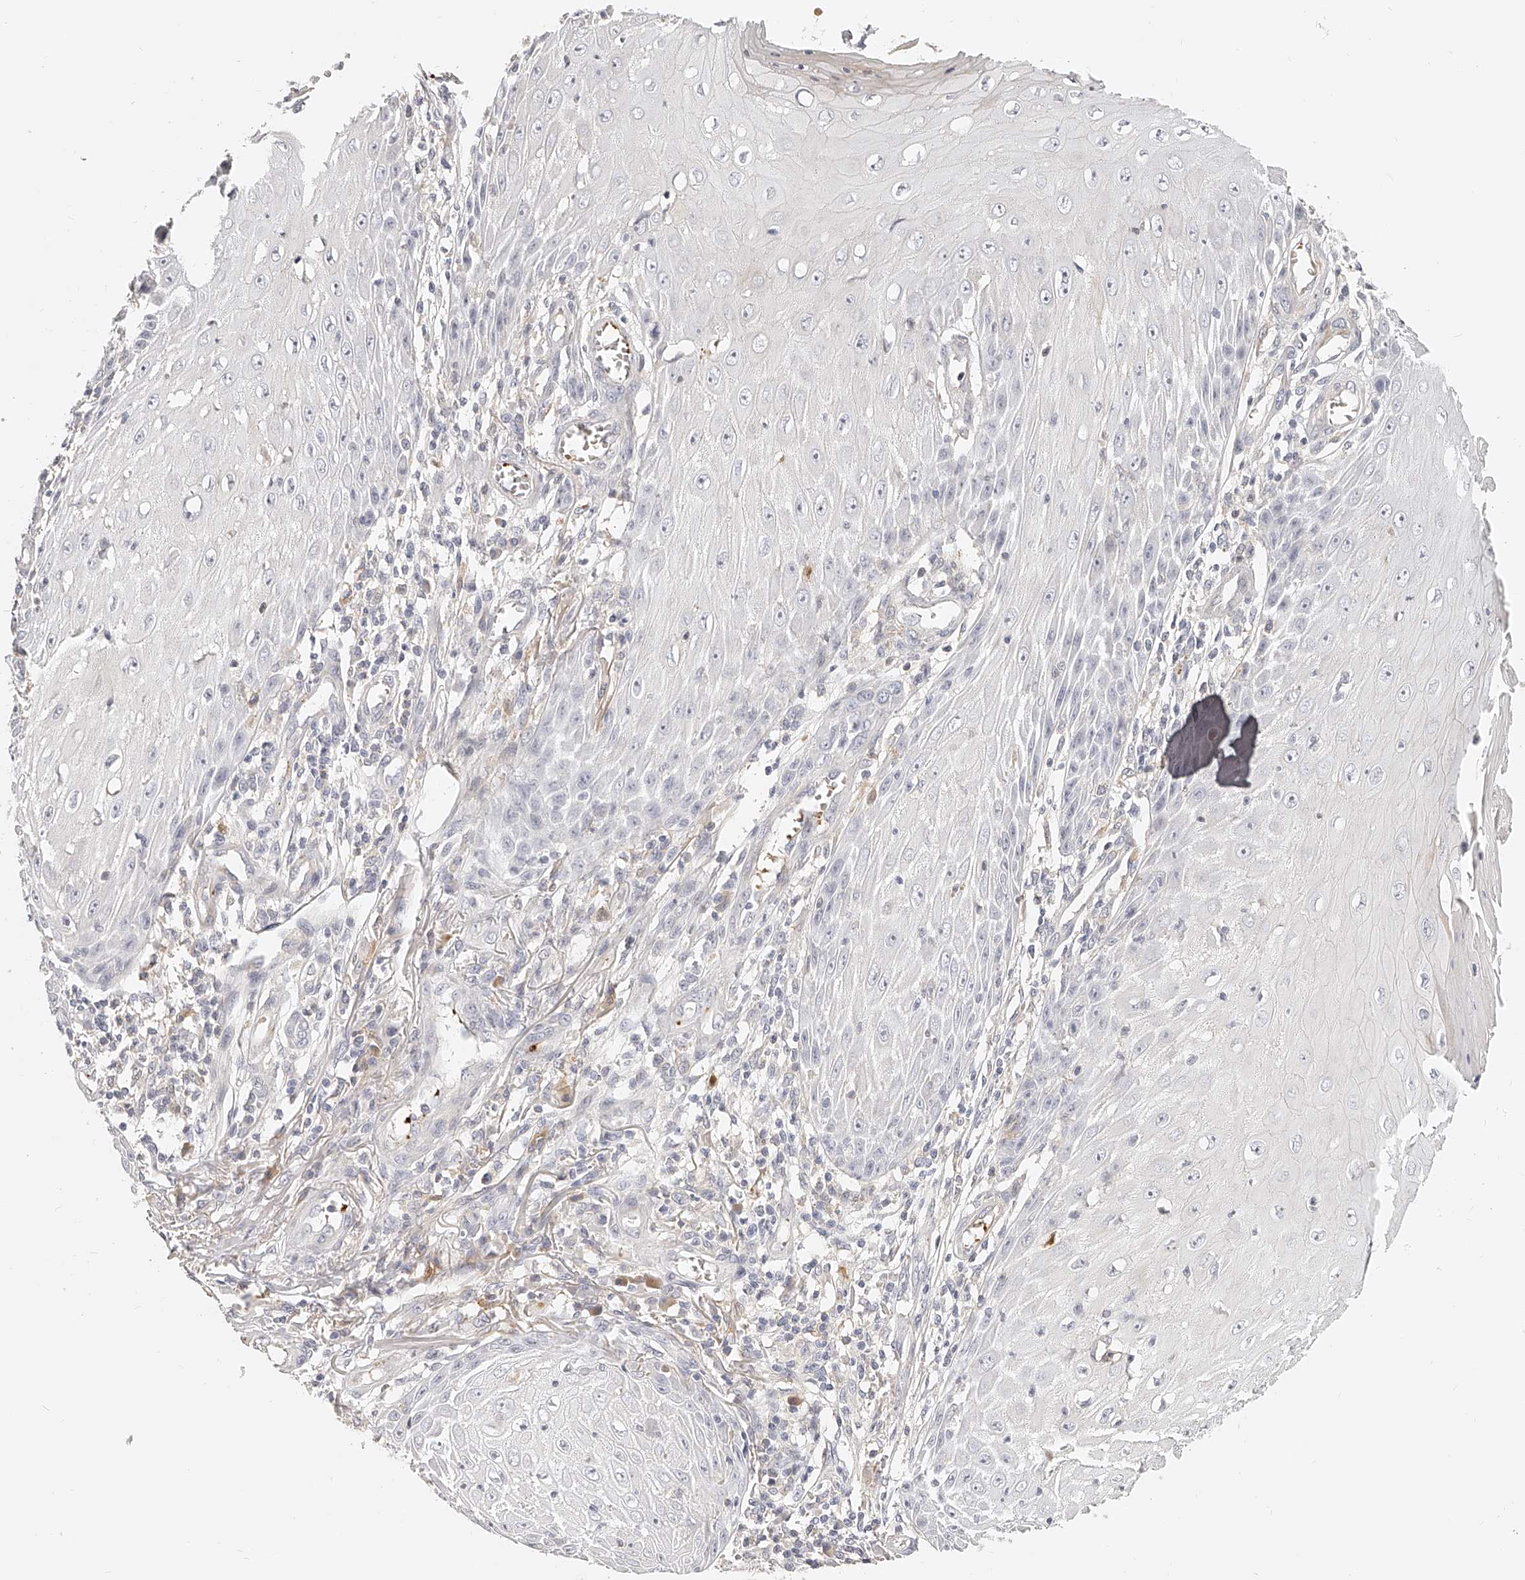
{"staining": {"intensity": "negative", "quantity": "none", "location": "none"}, "tissue": "skin cancer", "cell_type": "Tumor cells", "image_type": "cancer", "snomed": [{"axis": "morphology", "description": "Squamous cell carcinoma, NOS"}, {"axis": "topography", "description": "Skin"}], "caption": "Protein analysis of squamous cell carcinoma (skin) demonstrates no significant staining in tumor cells.", "gene": "ITGB3", "patient": {"sex": "female", "age": 73}}